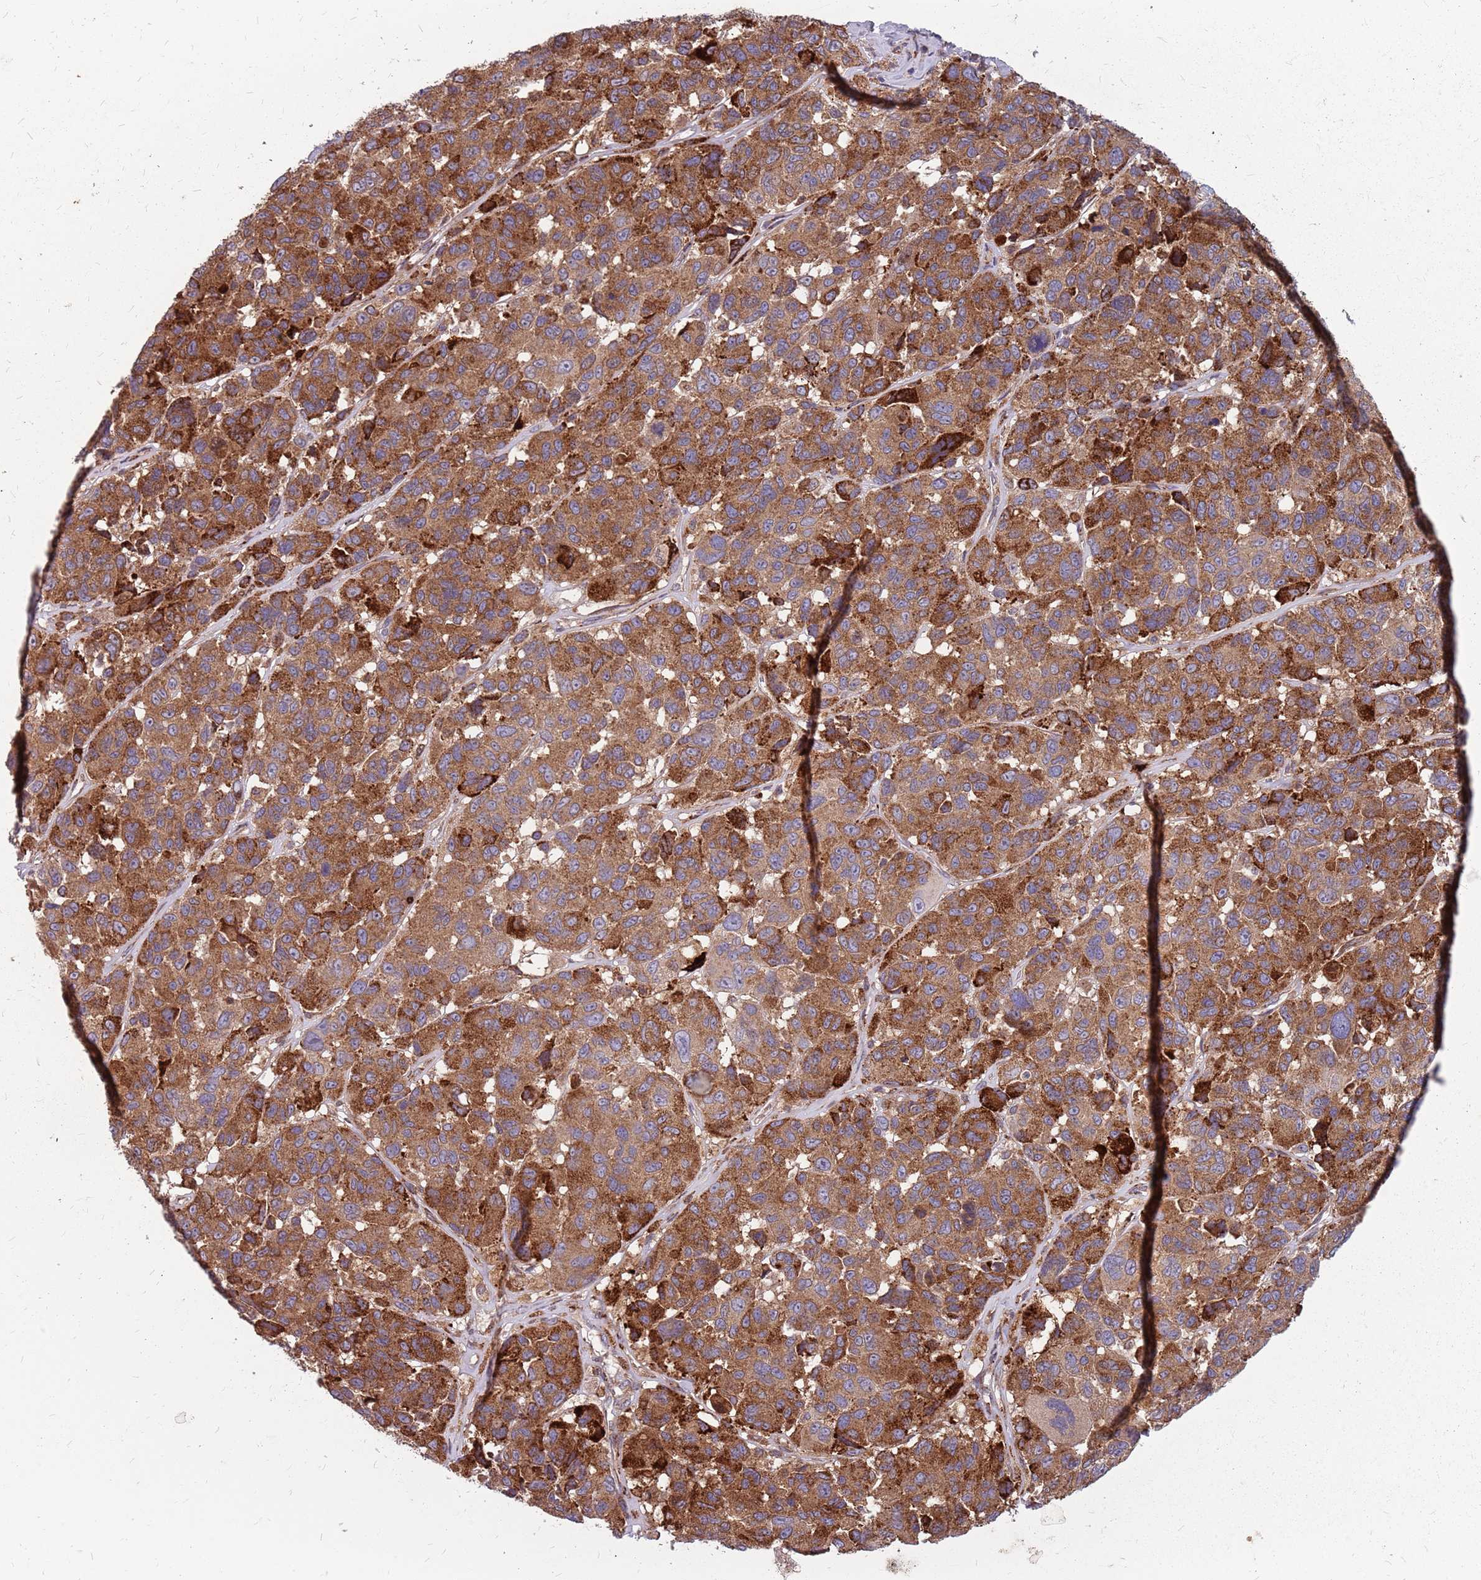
{"staining": {"intensity": "moderate", "quantity": ">75%", "location": "cytoplasmic/membranous"}, "tissue": "melanoma", "cell_type": "Tumor cells", "image_type": "cancer", "snomed": [{"axis": "morphology", "description": "Malignant melanoma, NOS"}, {"axis": "topography", "description": "Skin"}], "caption": "A medium amount of moderate cytoplasmic/membranous staining is identified in about >75% of tumor cells in melanoma tissue.", "gene": "NME4", "patient": {"sex": "female", "age": 66}}